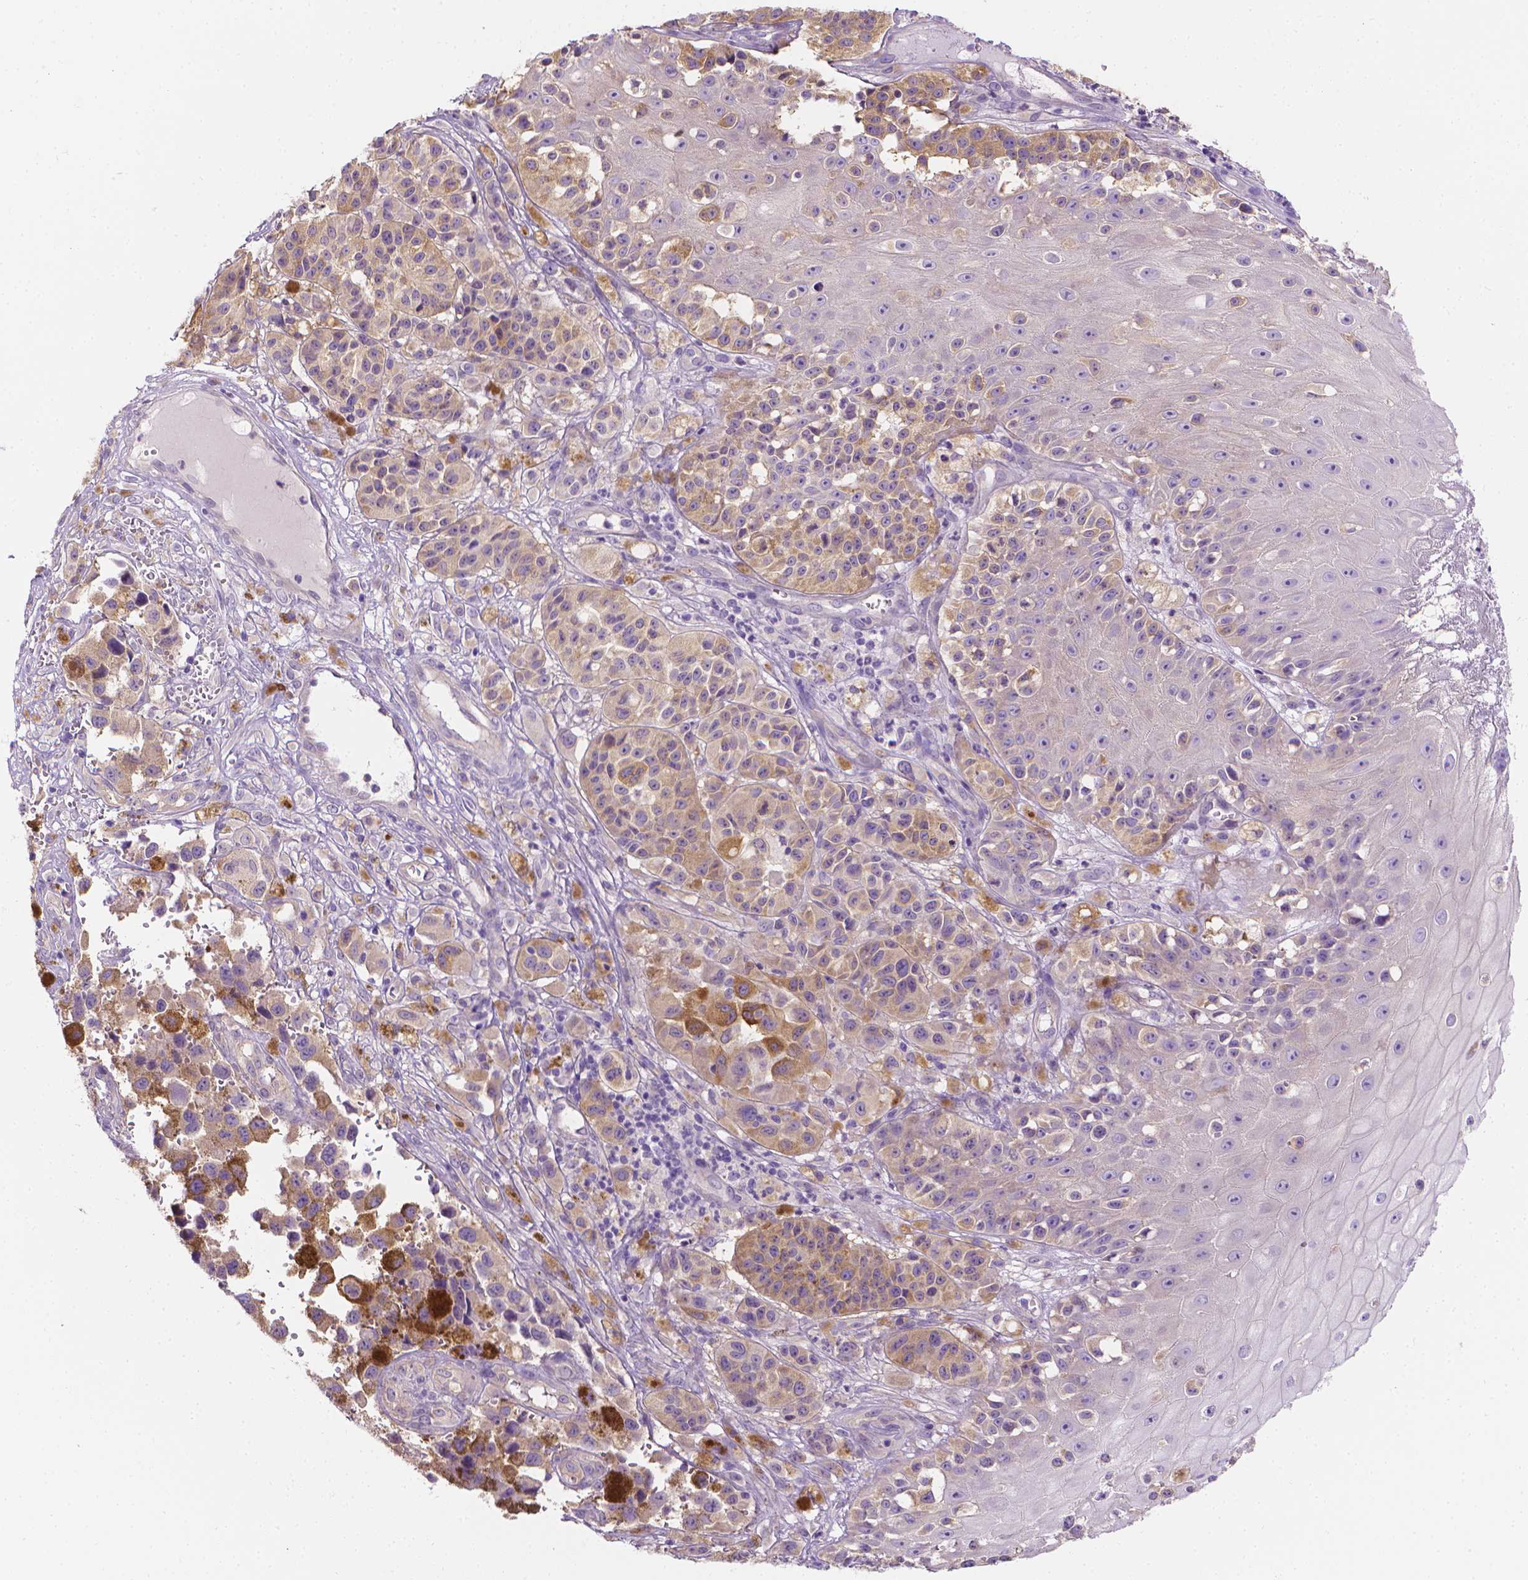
{"staining": {"intensity": "weak", "quantity": "<25%", "location": "cytoplasmic/membranous"}, "tissue": "melanoma", "cell_type": "Tumor cells", "image_type": "cancer", "snomed": [{"axis": "morphology", "description": "Malignant melanoma, NOS"}, {"axis": "topography", "description": "Skin"}], "caption": "The photomicrograph shows no staining of tumor cells in melanoma.", "gene": "FASN", "patient": {"sex": "female", "age": 58}}